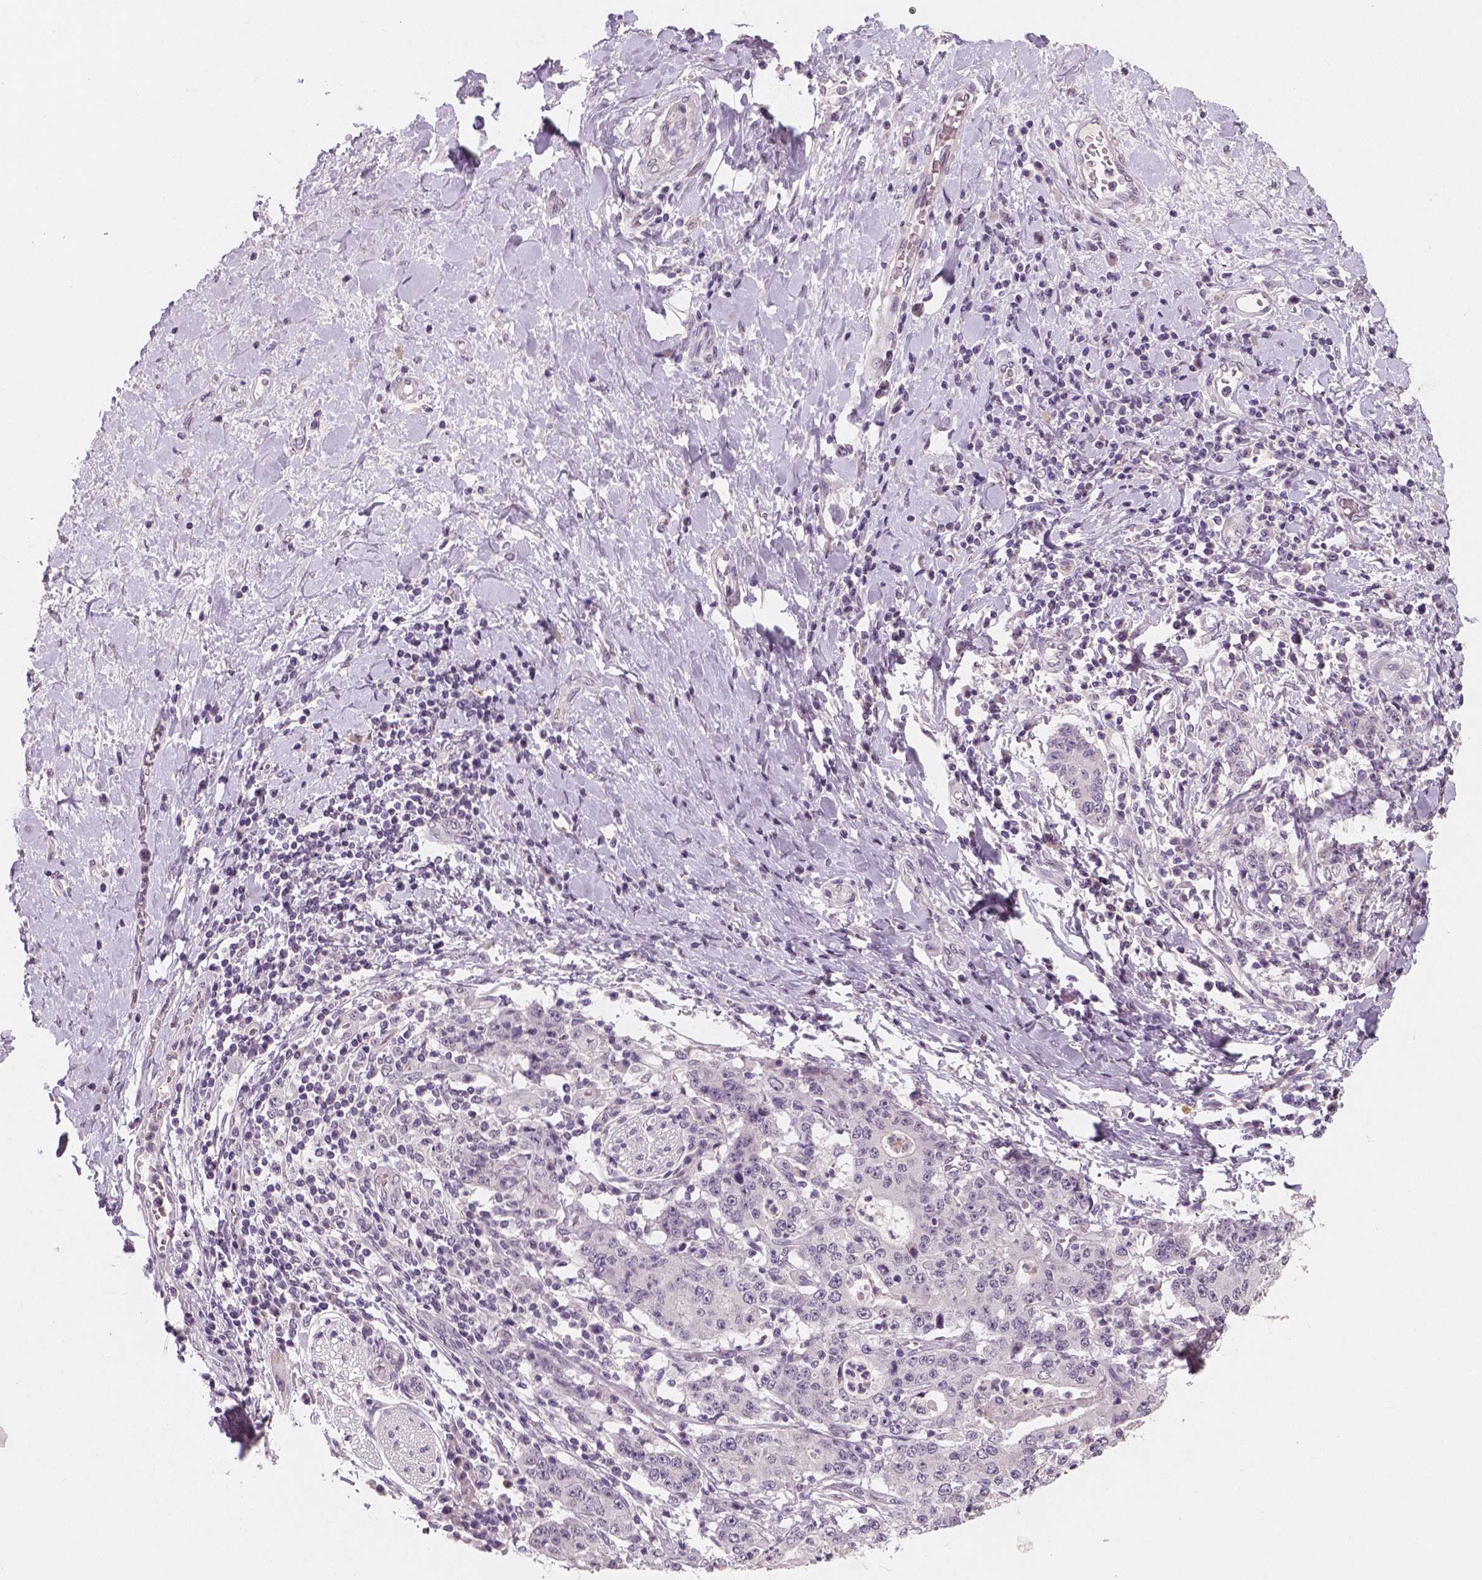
{"staining": {"intensity": "negative", "quantity": "none", "location": "none"}, "tissue": "stomach cancer", "cell_type": "Tumor cells", "image_type": "cancer", "snomed": [{"axis": "morphology", "description": "Normal tissue, NOS"}, {"axis": "morphology", "description": "Adenocarcinoma, NOS"}, {"axis": "topography", "description": "Stomach, upper"}, {"axis": "topography", "description": "Stomach"}], "caption": "Immunohistochemical staining of human stomach cancer (adenocarcinoma) reveals no significant expression in tumor cells.", "gene": "RNASE7", "patient": {"sex": "male", "age": 59}}